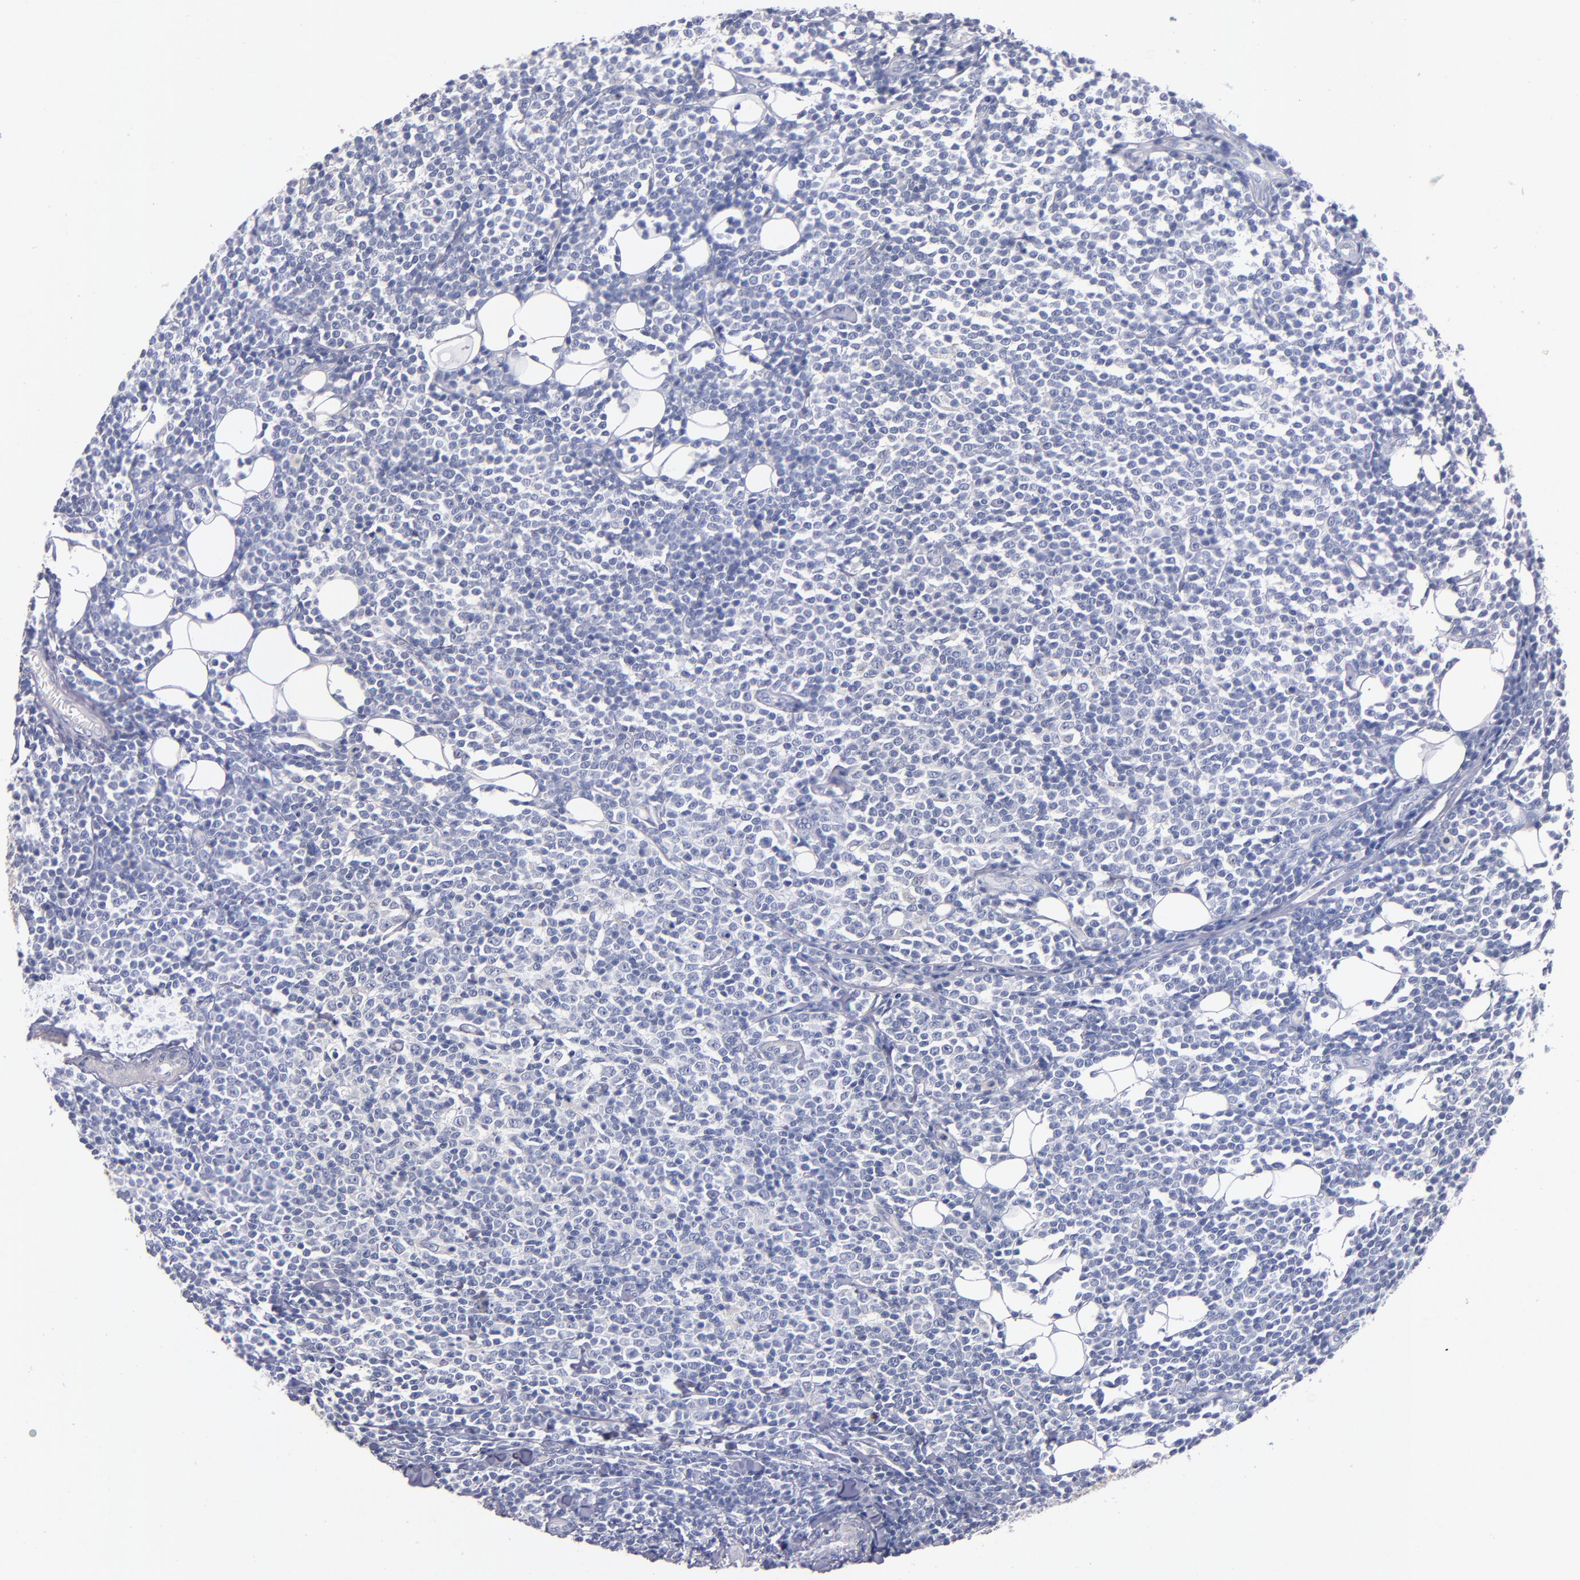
{"staining": {"intensity": "negative", "quantity": "none", "location": "none"}, "tissue": "lymphoma", "cell_type": "Tumor cells", "image_type": "cancer", "snomed": [{"axis": "morphology", "description": "Malignant lymphoma, non-Hodgkin's type, Low grade"}, {"axis": "topography", "description": "Soft tissue"}], "caption": "Tumor cells are negative for protein expression in human lymphoma.", "gene": "CNTNAP2", "patient": {"sex": "male", "age": 92}}